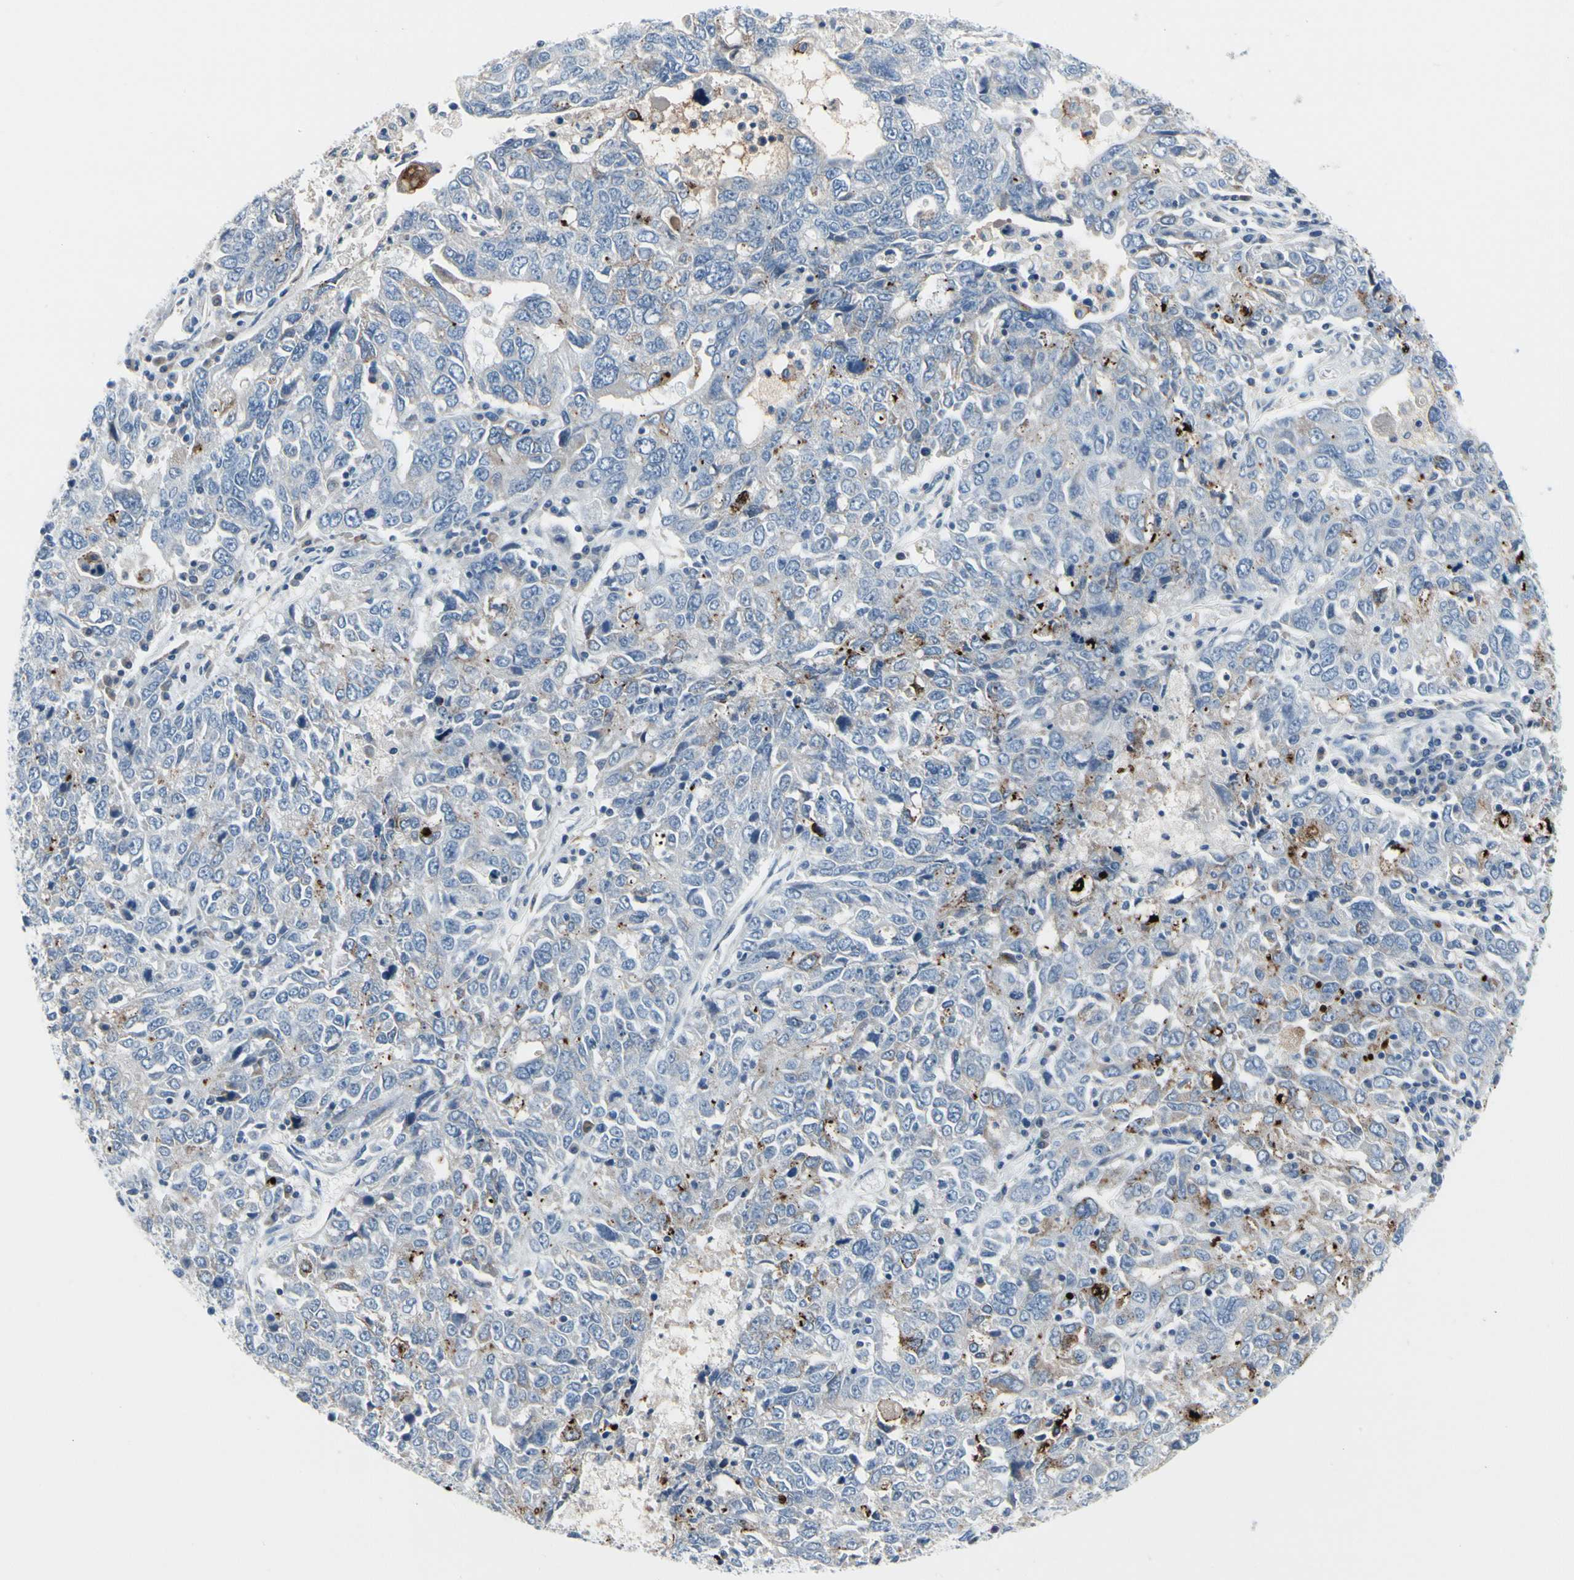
{"staining": {"intensity": "moderate", "quantity": "<25%", "location": "cytoplasmic/membranous"}, "tissue": "ovarian cancer", "cell_type": "Tumor cells", "image_type": "cancer", "snomed": [{"axis": "morphology", "description": "Carcinoma, endometroid"}, {"axis": "topography", "description": "Ovary"}], "caption": "Moderate cytoplasmic/membranous expression is identified in approximately <25% of tumor cells in ovarian cancer.", "gene": "MUC5B", "patient": {"sex": "female", "age": 62}}